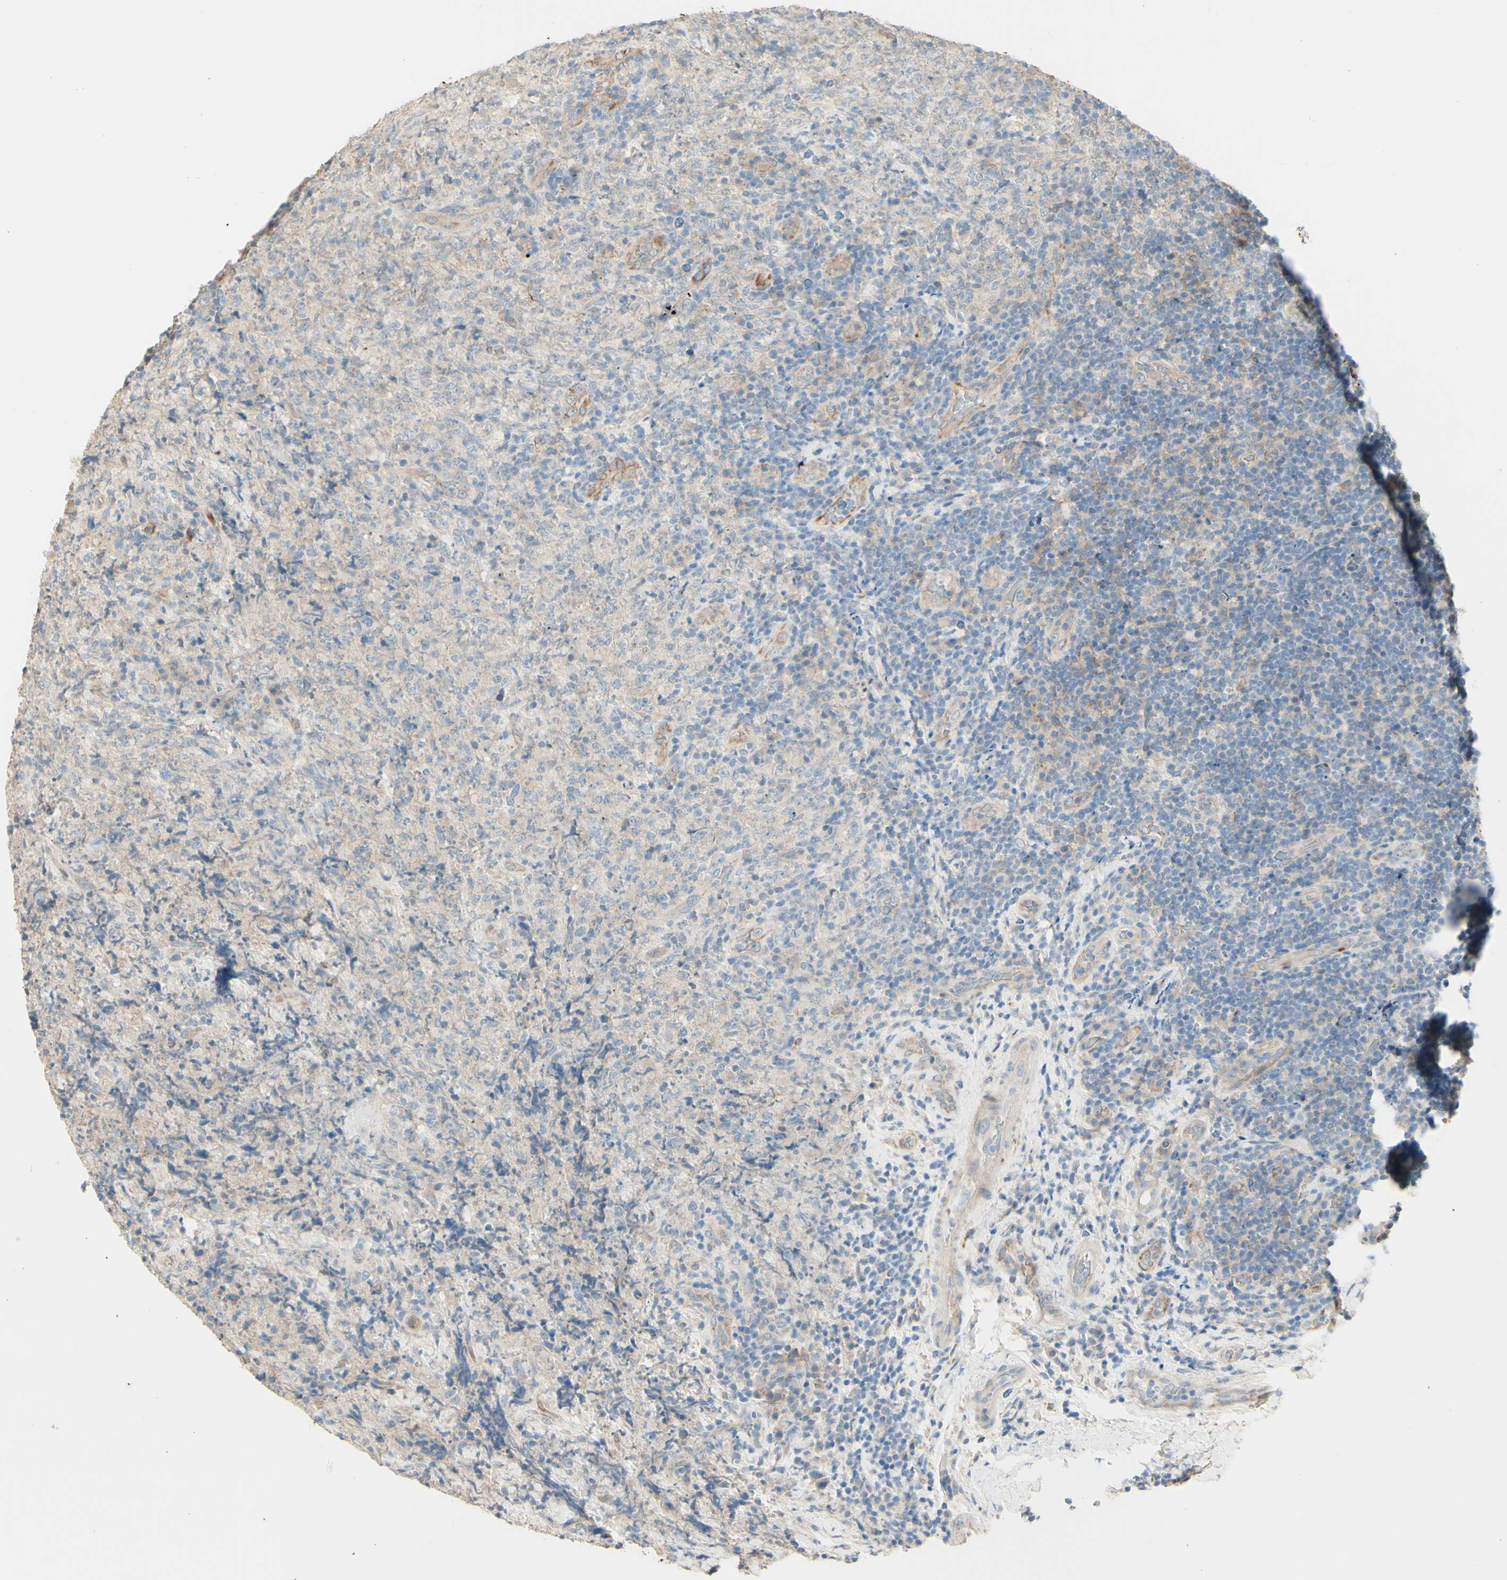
{"staining": {"intensity": "negative", "quantity": "none", "location": "none"}, "tissue": "lymphoma", "cell_type": "Tumor cells", "image_type": "cancer", "snomed": [{"axis": "morphology", "description": "Malignant lymphoma, non-Hodgkin's type, High grade"}, {"axis": "topography", "description": "Tonsil"}], "caption": "An immunohistochemistry (IHC) histopathology image of malignant lymphoma, non-Hodgkin's type (high-grade) is shown. There is no staining in tumor cells of malignant lymphoma, non-Hodgkin's type (high-grade). The staining is performed using DAB (3,3'-diaminobenzidine) brown chromogen with nuclei counter-stained in using hematoxylin.", "gene": "RNF149", "patient": {"sex": "female", "age": 36}}